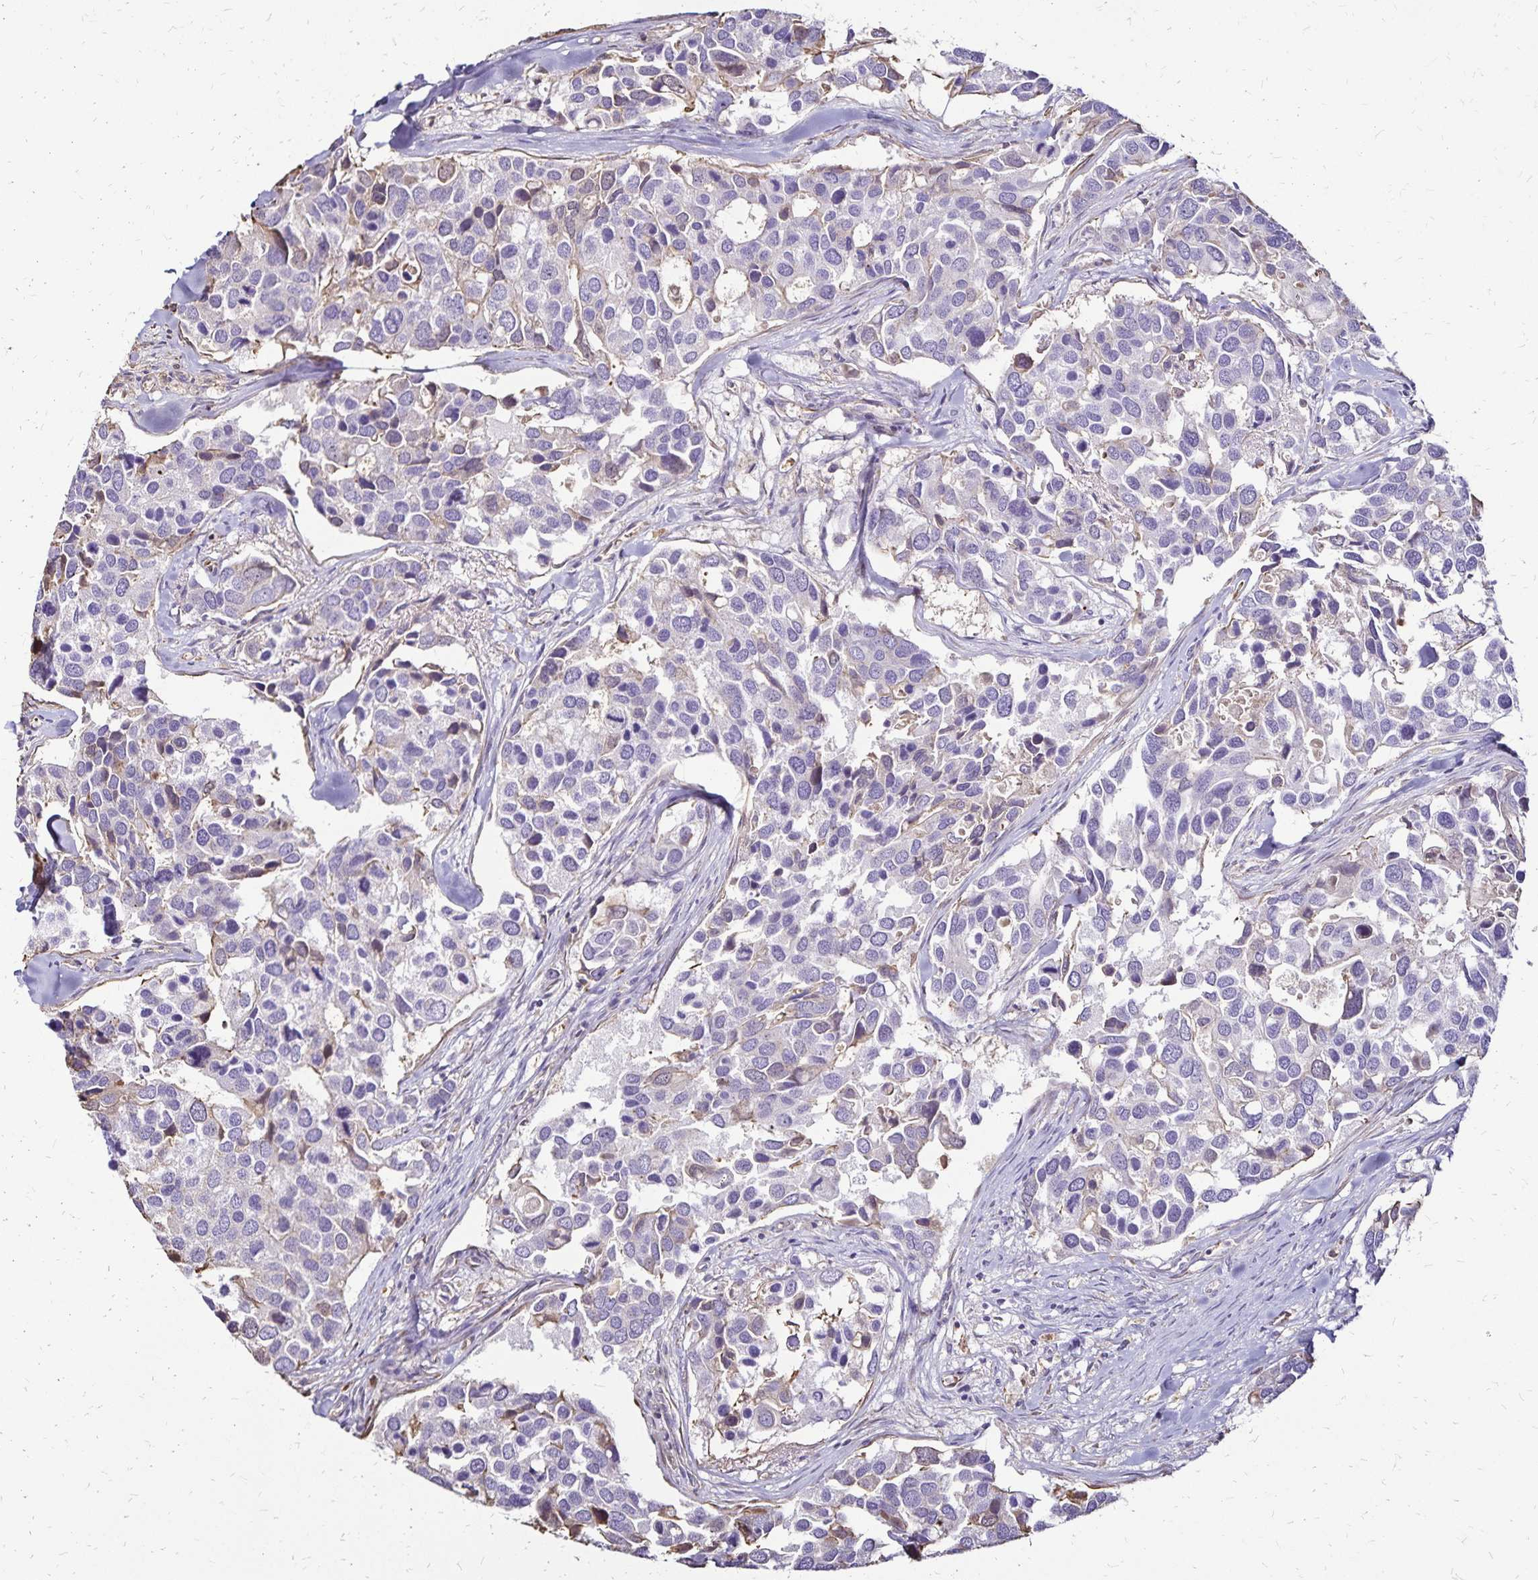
{"staining": {"intensity": "negative", "quantity": "none", "location": "none"}, "tissue": "breast cancer", "cell_type": "Tumor cells", "image_type": "cancer", "snomed": [{"axis": "morphology", "description": "Duct carcinoma"}, {"axis": "topography", "description": "Breast"}], "caption": "High magnification brightfield microscopy of invasive ductal carcinoma (breast) stained with DAB (brown) and counterstained with hematoxylin (blue): tumor cells show no significant expression.", "gene": "KISS1", "patient": {"sex": "female", "age": 83}}